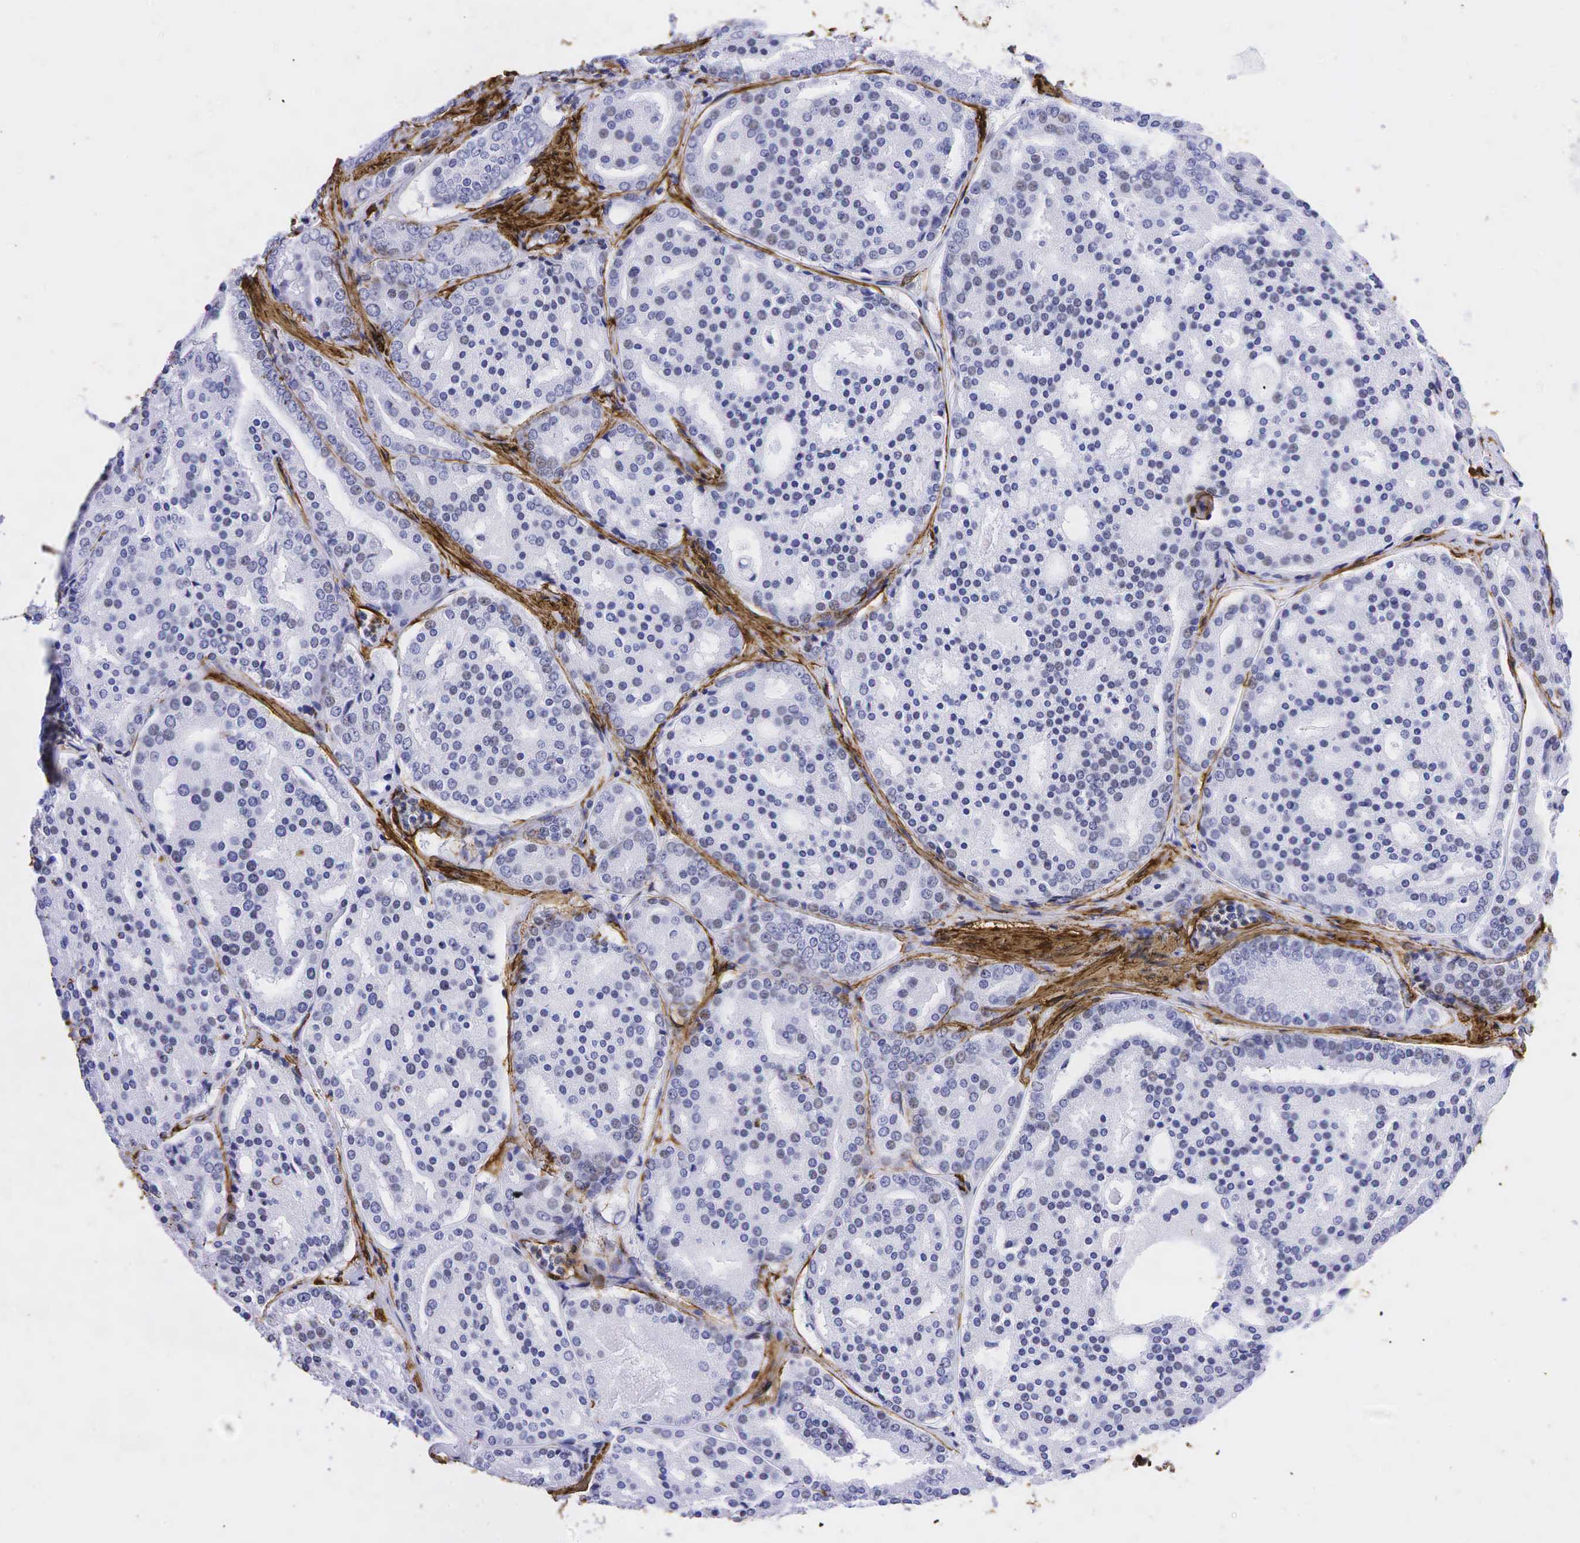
{"staining": {"intensity": "negative", "quantity": "none", "location": "none"}, "tissue": "prostate cancer", "cell_type": "Tumor cells", "image_type": "cancer", "snomed": [{"axis": "morphology", "description": "Adenocarcinoma, High grade"}, {"axis": "topography", "description": "Prostate"}], "caption": "Tumor cells are negative for brown protein staining in adenocarcinoma (high-grade) (prostate).", "gene": "ACTA2", "patient": {"sex": "male", "age": 64}}